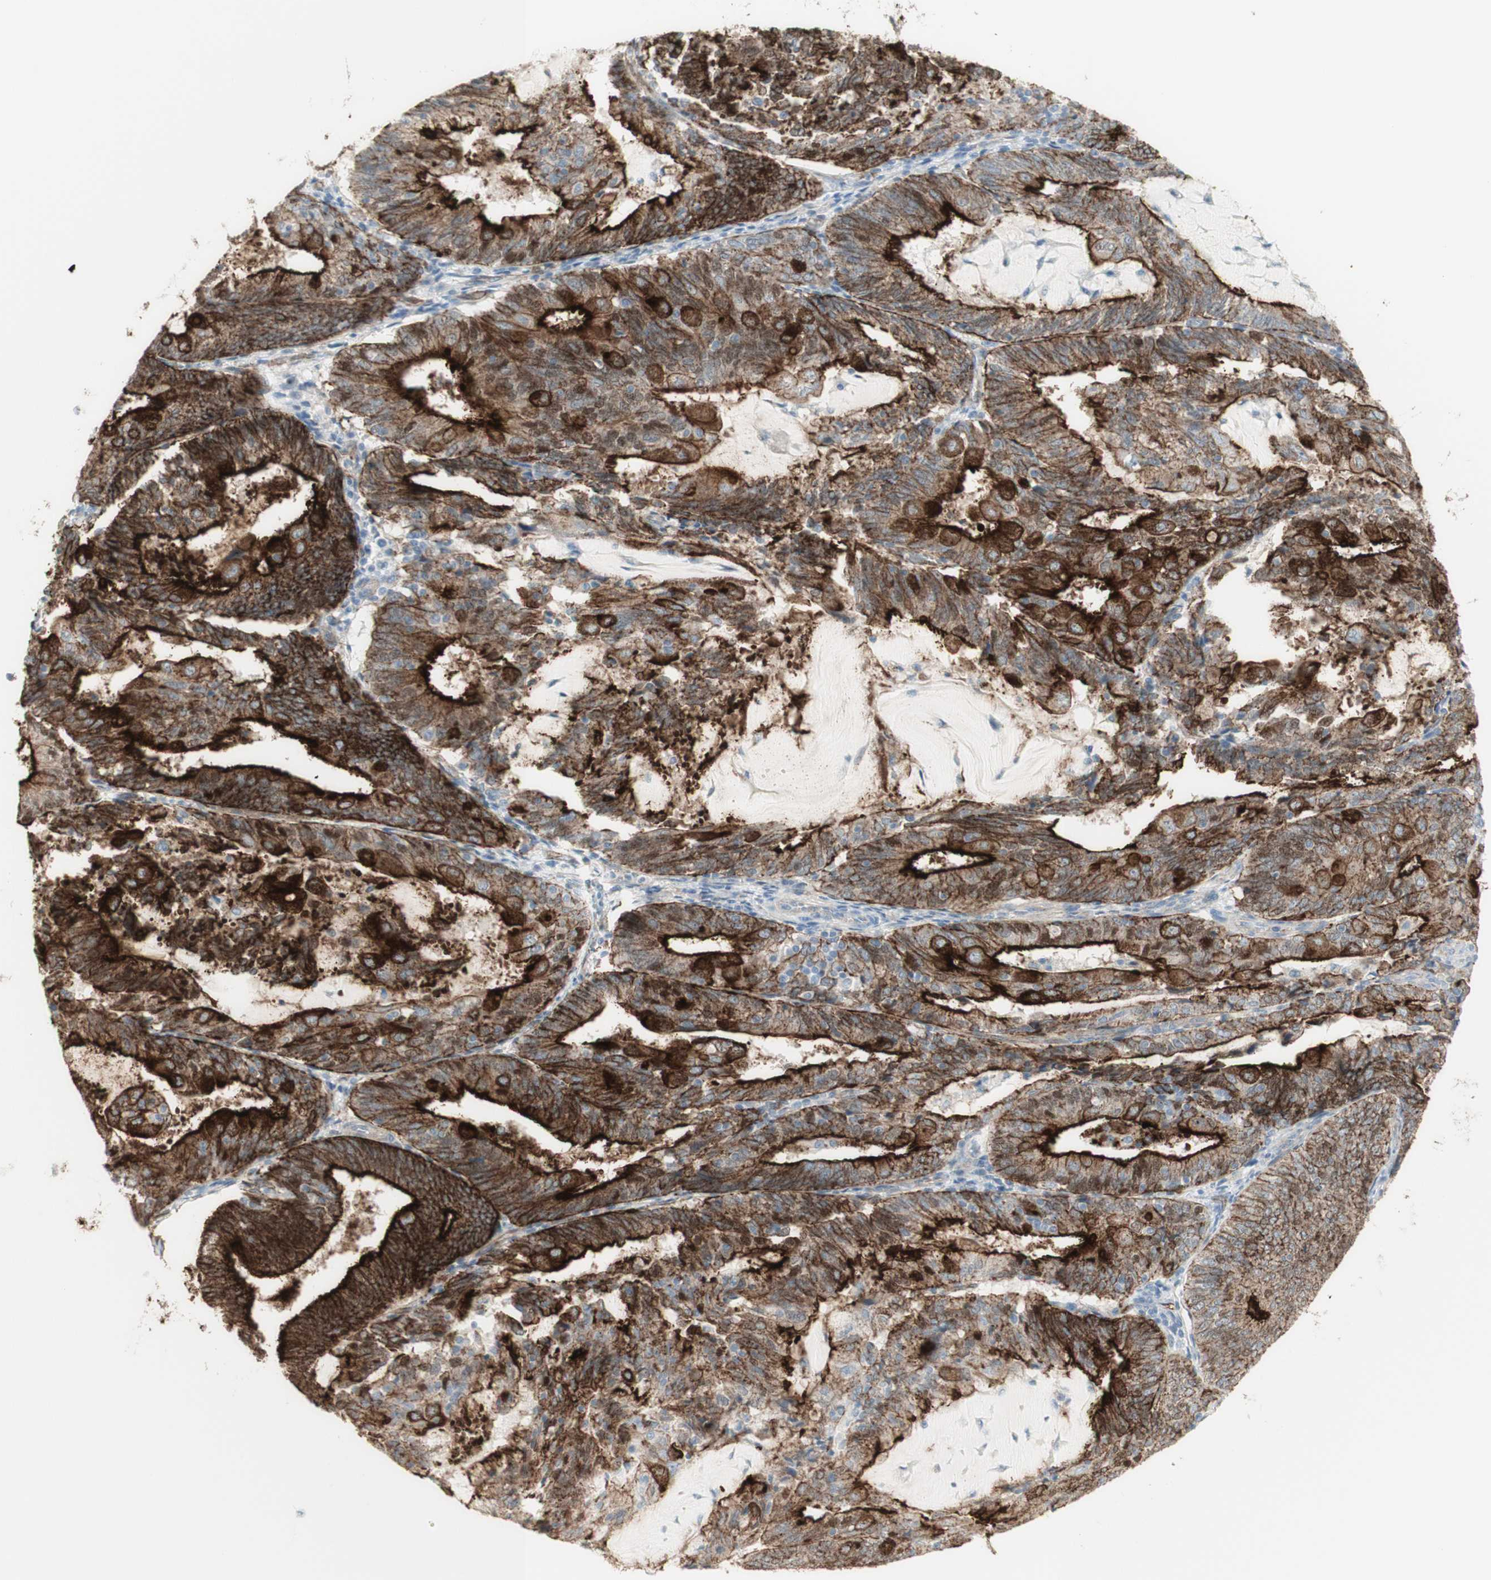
{"staining": {"intensity": "moderate", "quantity": "25%-75%", "location": "cytoplasmic/membranous"}, "tissue": "endometrial cancer", "cell_type": "Tumor cells", "image_type": "cancer", "snomed": [{"axis": "morphology", "description": "Adenocarcinoma, NOS"}, {"axis": "topography", "description": "Endometrium"}], "caption": "About 25%-75% of tumor cells in human endometrial cancer (adenocarcinoma) show moderate cytoplasmic/membranous protein expression as visualized by brown immunohistochemical staining.", "gene": "MYO6", "patient": {"sex": "female", "age": 81}}